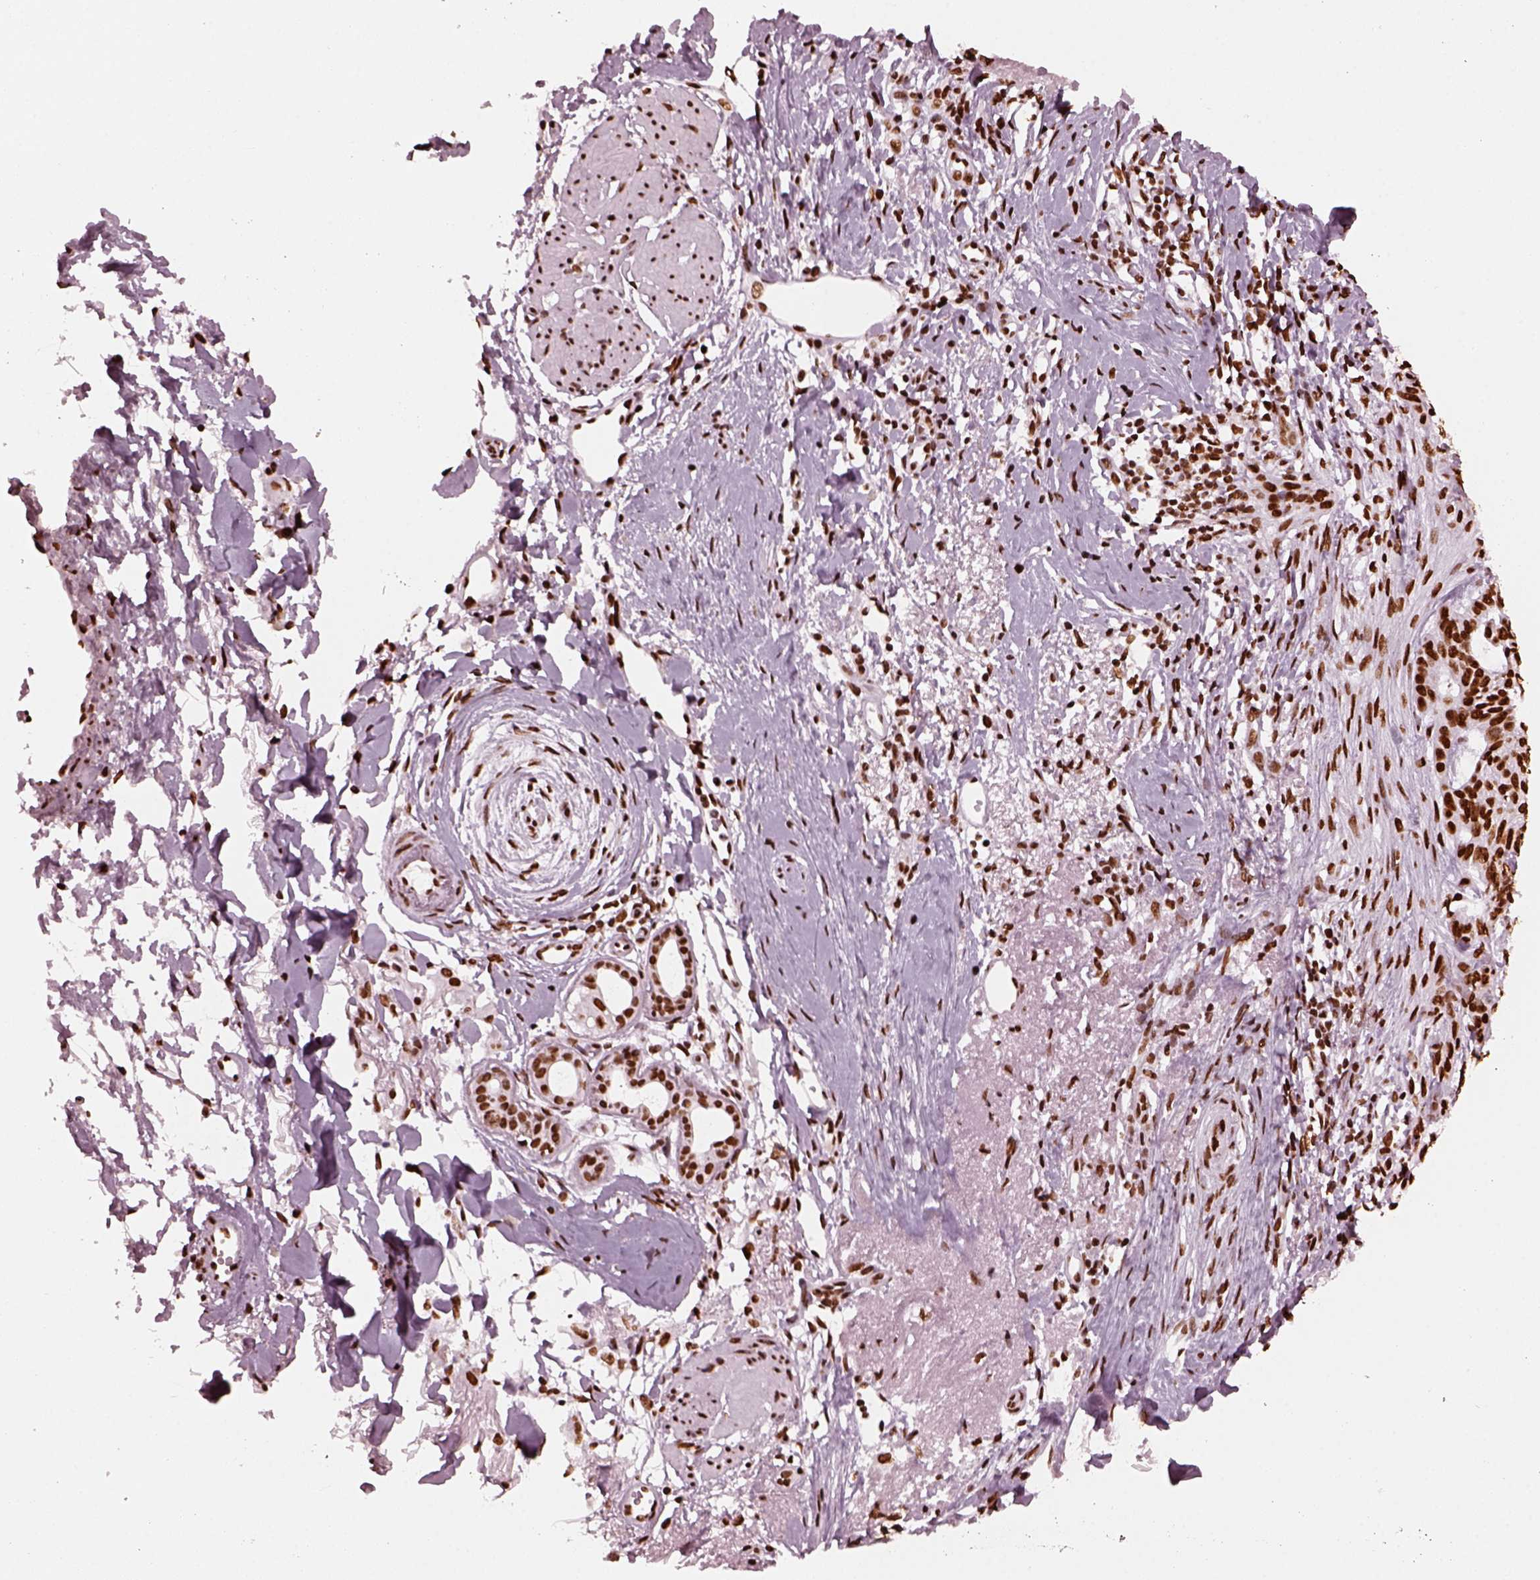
{"staining": {"intensity": "strong", "quantity": ">75%", "location": "nuclear"}, "tissue": "skin cancer", "cell_type": "Tumor cells", "image_type": "cancer", "snomed": [{"axis": "morphology", "description": "Normal tissue, NOS"}, {"axis": "morphology", "description": "Basal cell carcinoma"}, {"axis": "topography", "description": "Skin"}], "caption": "There is high levels of strong nuclear expression in tumor cells of skin basal cell carcinoma, as demonstrated by immunohistochemical staining (brown color).", "gene": "CBFA2T3", "patient": {"sex": "male", "age": 84}}